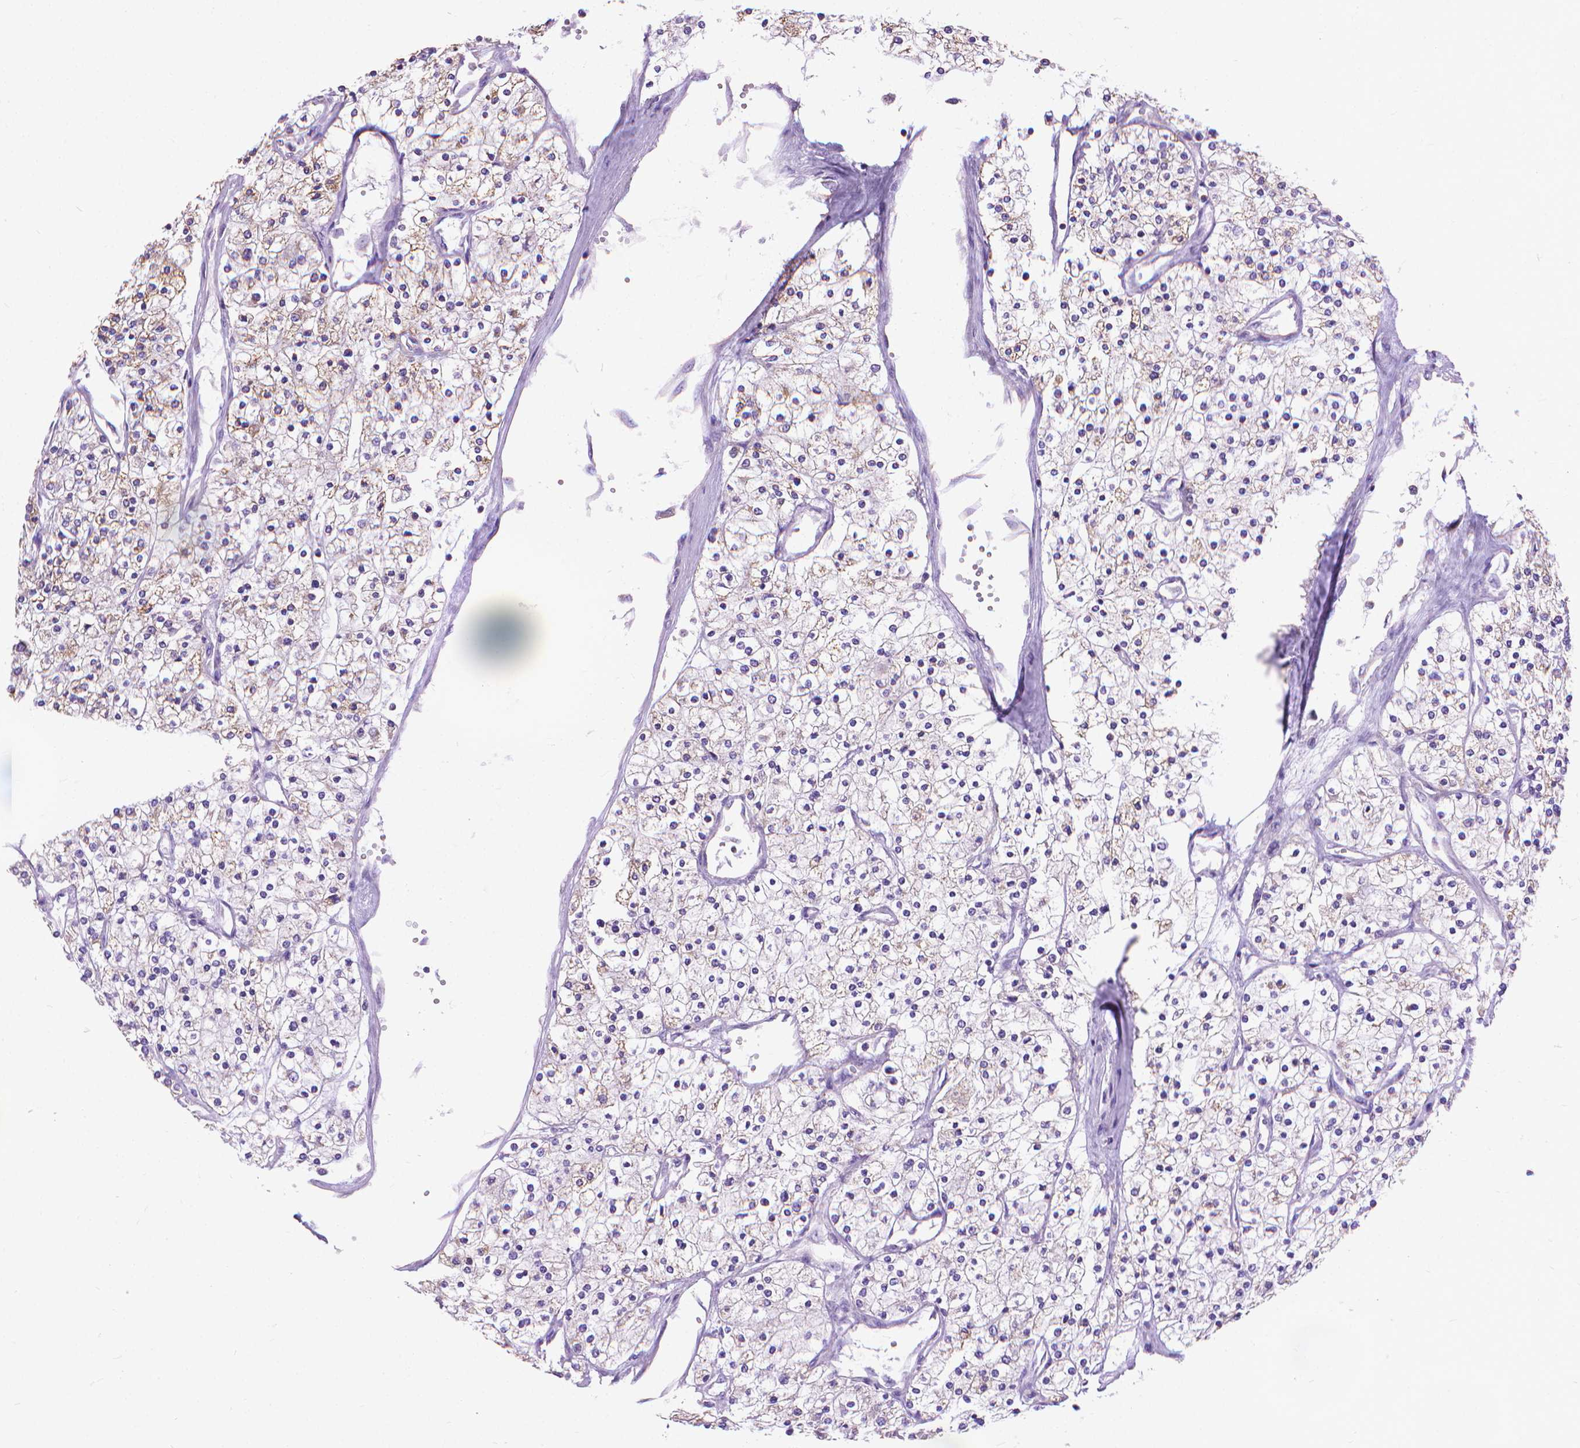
{"staining": {"intensity": "weak", "quantity": "<25%", "location": "cytoplasmic/membranous"}, "tissue": "renal cancer", "cell_type": "Tumor cells", "image_type": "cancer", "snomed": [{"axis": "morphology", "description": "Adenocarcinoma, NOS"}, {"axis": "topography", "description": "Kidney"}], "caption": "Renal cancer (adenocarcinoma) was stained to show a protein in brown. There is no significant positivity in tumor cells.", "gene": "SYN1", "patient": {"sex": "male", "age": 80}}